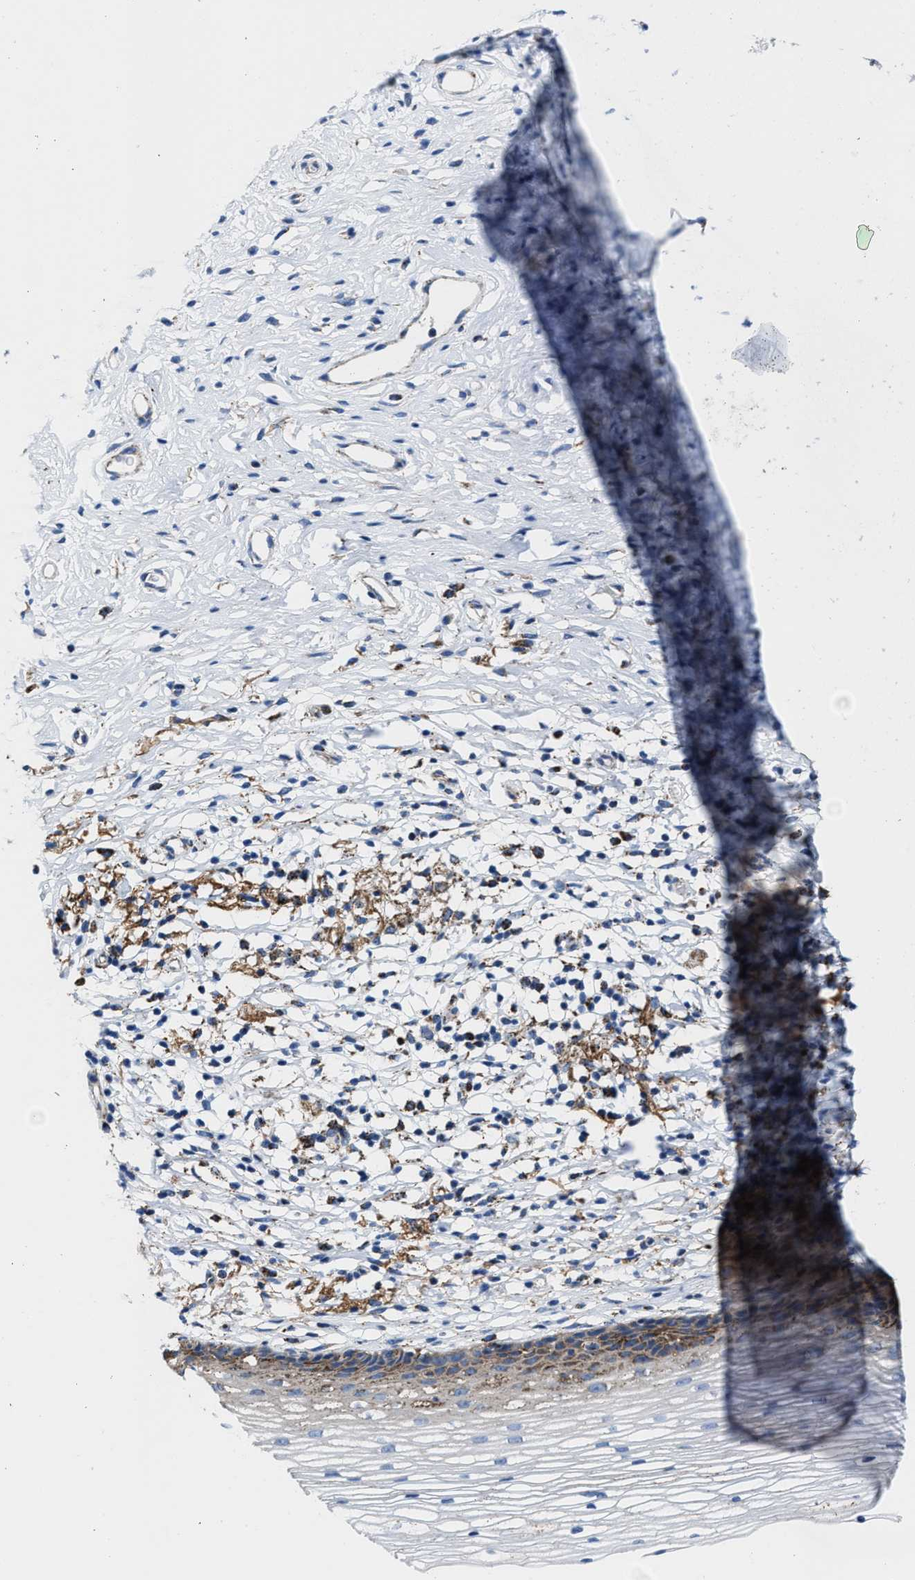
{"staining": {"intensity": "moderate", "quantity": "<25%", "location": "cytoplasmic/membranous"}, "tissue": "cervix", "cell_type": "Glandular cells", "image_type": "normal", "snomed": [{"axis": "morphology", "description": "Normal tissue, NOS"}, {"axis": "topography", "description": "Cervix"}], "caption": "Cervix stained with a brown dye shows moderate cytoplasmic/membranous positive expression in about <25% of glandular cells.", "gene": "ALDH1B1", "patient": {"sex": "female", "age": 77}}